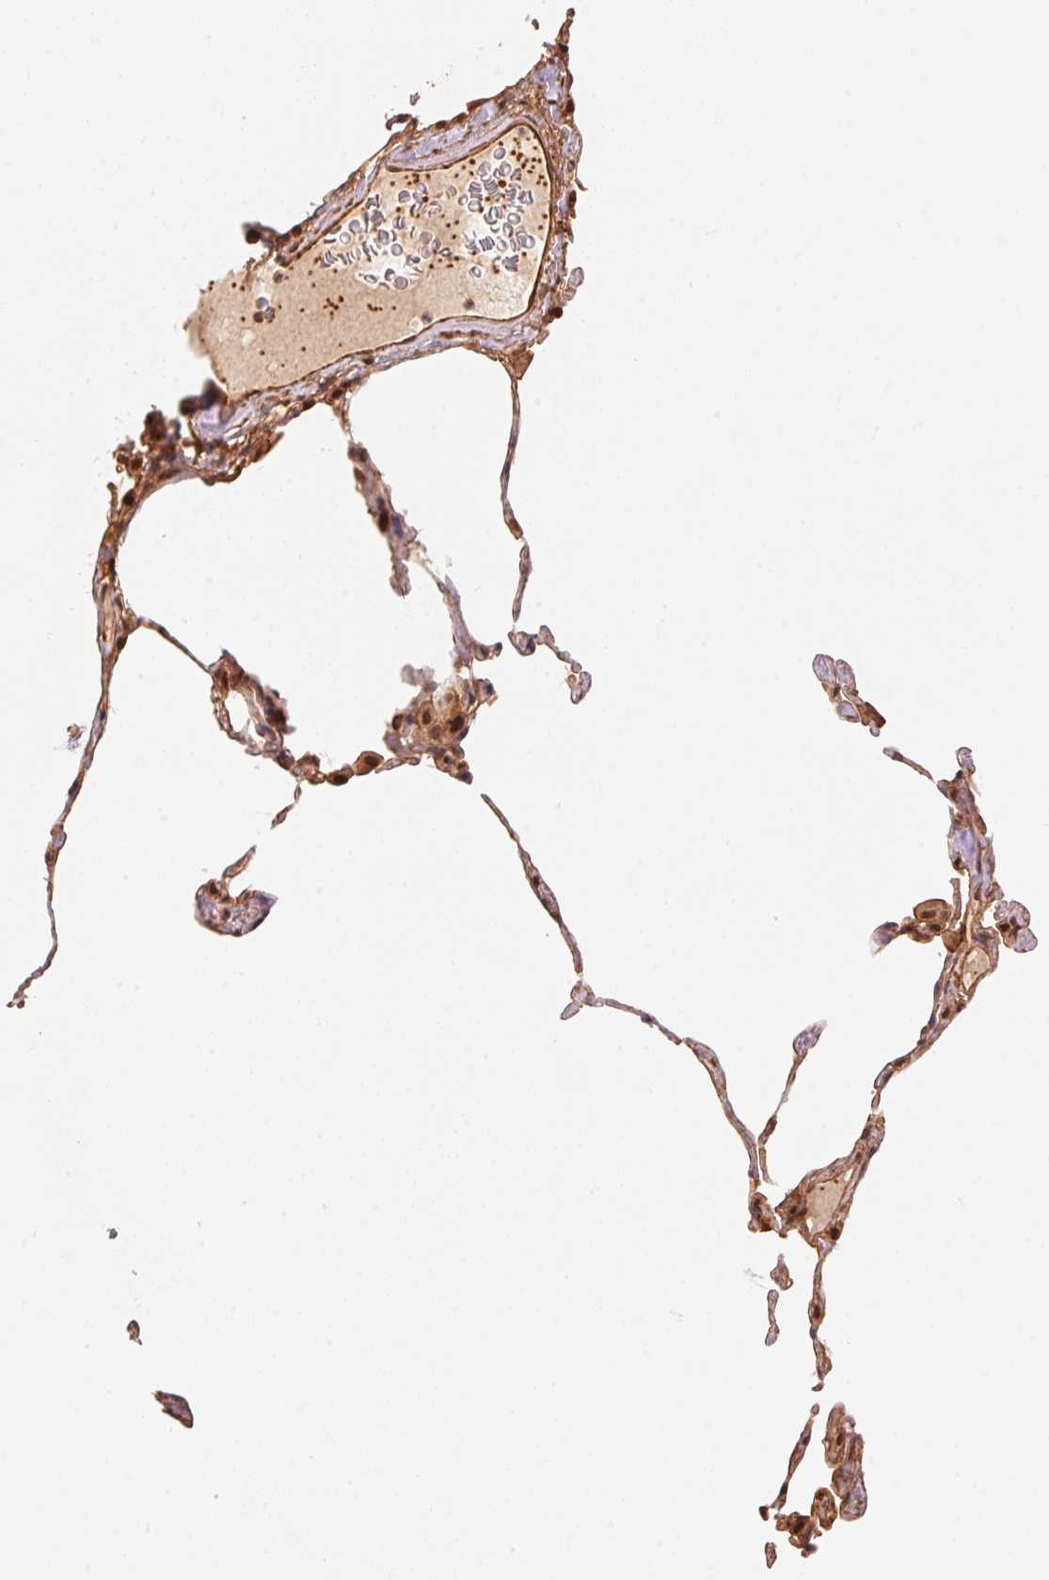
{"staining": {"intensity": "strong", "quantity": "25%-75%", "location": "nuclear"}, "tissue": "lung", "cell_type": "Alveolar cells", "image_type": "normal", "snomed": [{"axis": "morphology", "description": "Normal tissue, NOS"}, {"axis": "topography", "description": "Lung"}], "caption": "This is an image of IHC staining of normal lung, which shows strong expression in the nuclear of alveolar cells.", "gene": "TNIP2", "patient": {"sex": "female", "age": 57}}